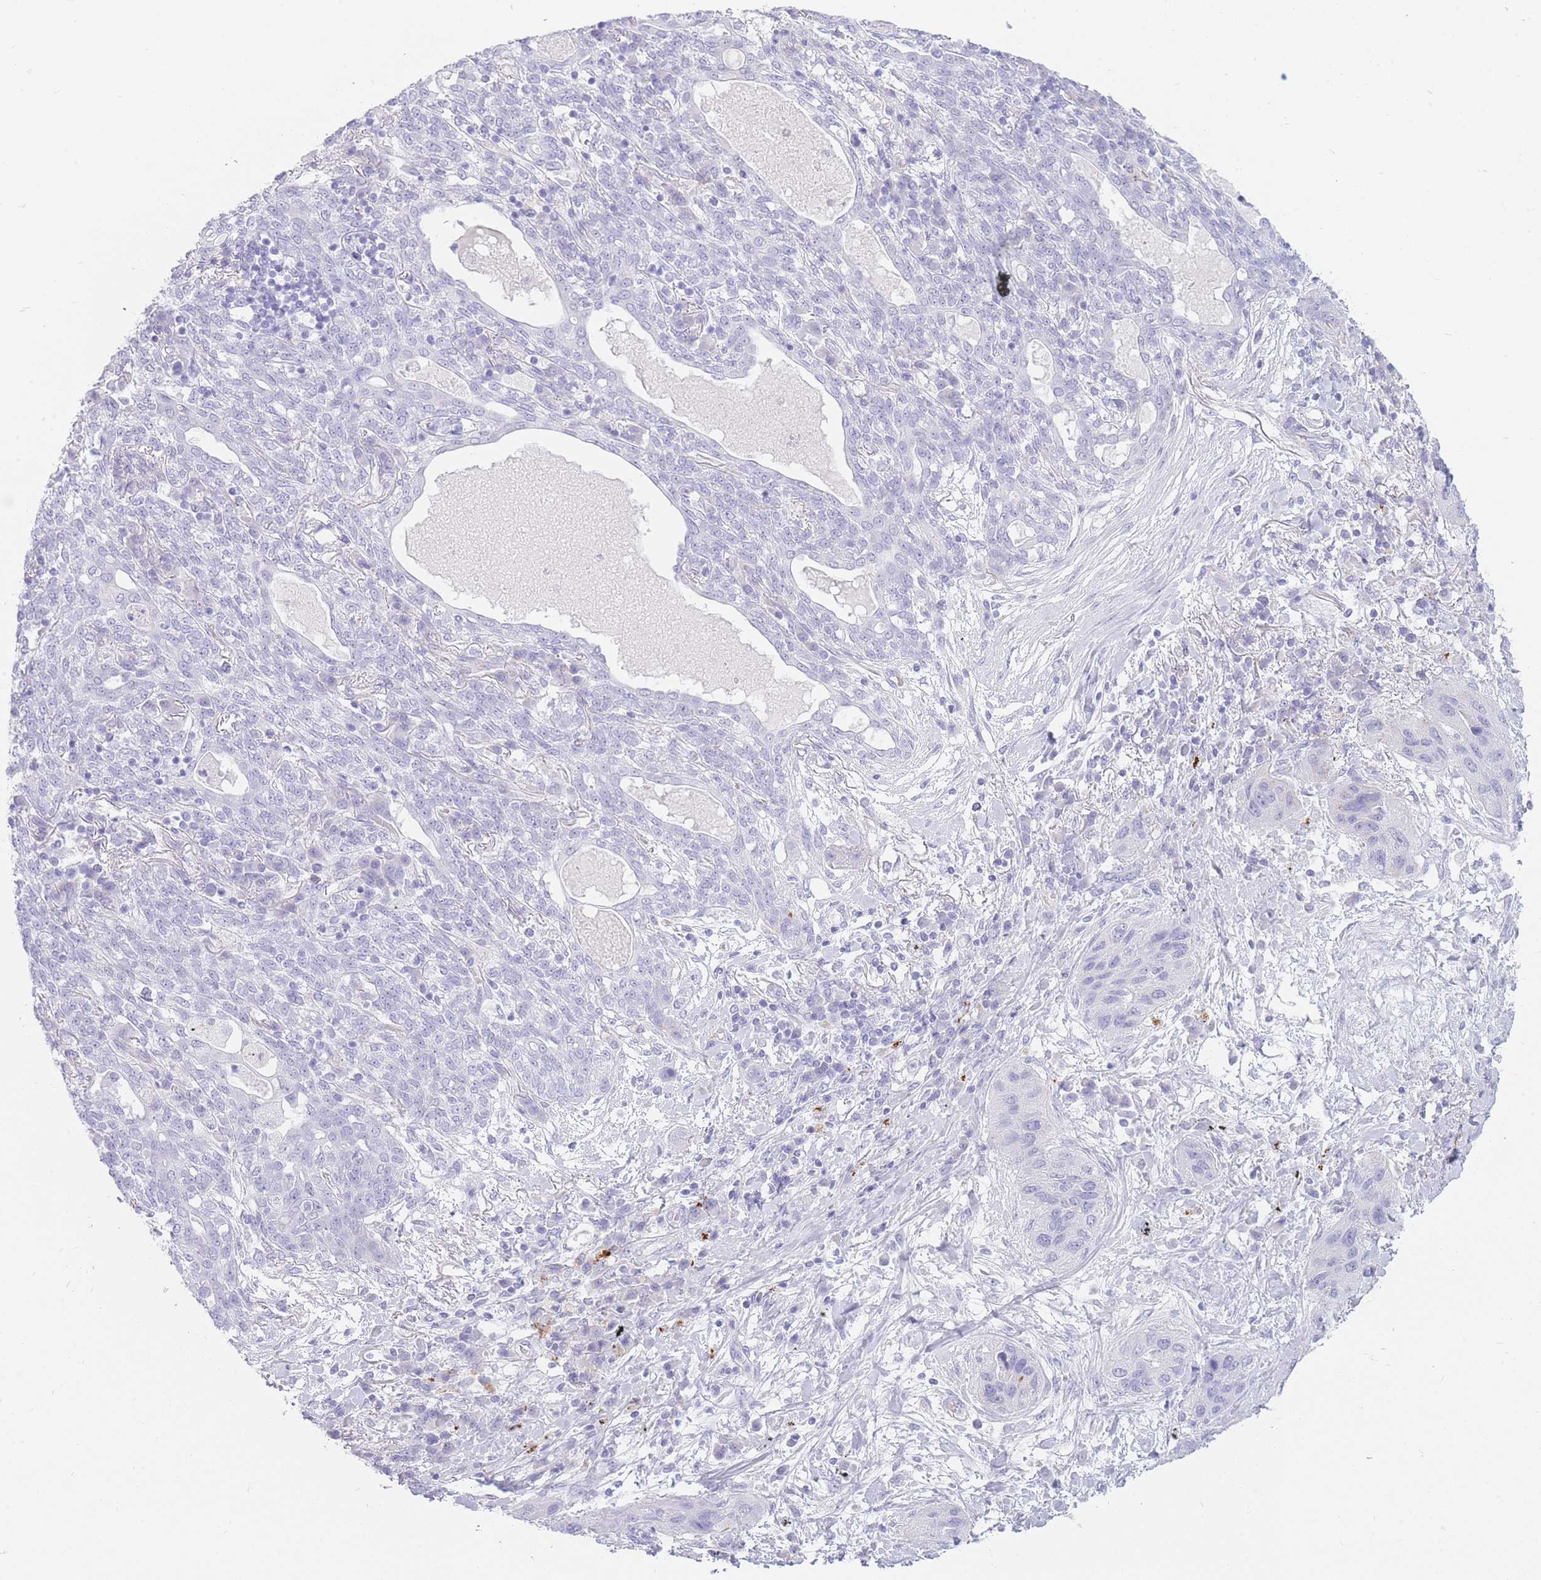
{"staining": {"intensity": "negative", "quantity": "none", "location": "none"}, "tissue": "lung cancer", "cell_type": "Tumor cells", "image_type": "cancer", "snomed": [{"axis": "morphology", "description": "Squamous cell carcinoma, NOS"}, {"axis": "topography", "description": "Lung"}], "caption": "Immunohistochemical staining of squamous cell carcinoma (lung) reveals no significant staining in tumor cells. (DAB (3,3'-diaminobenzidine) immunohistochemistry, high magnification).", "gene": "UPK1A", "patient": {"sex": "female", "age": 70}}